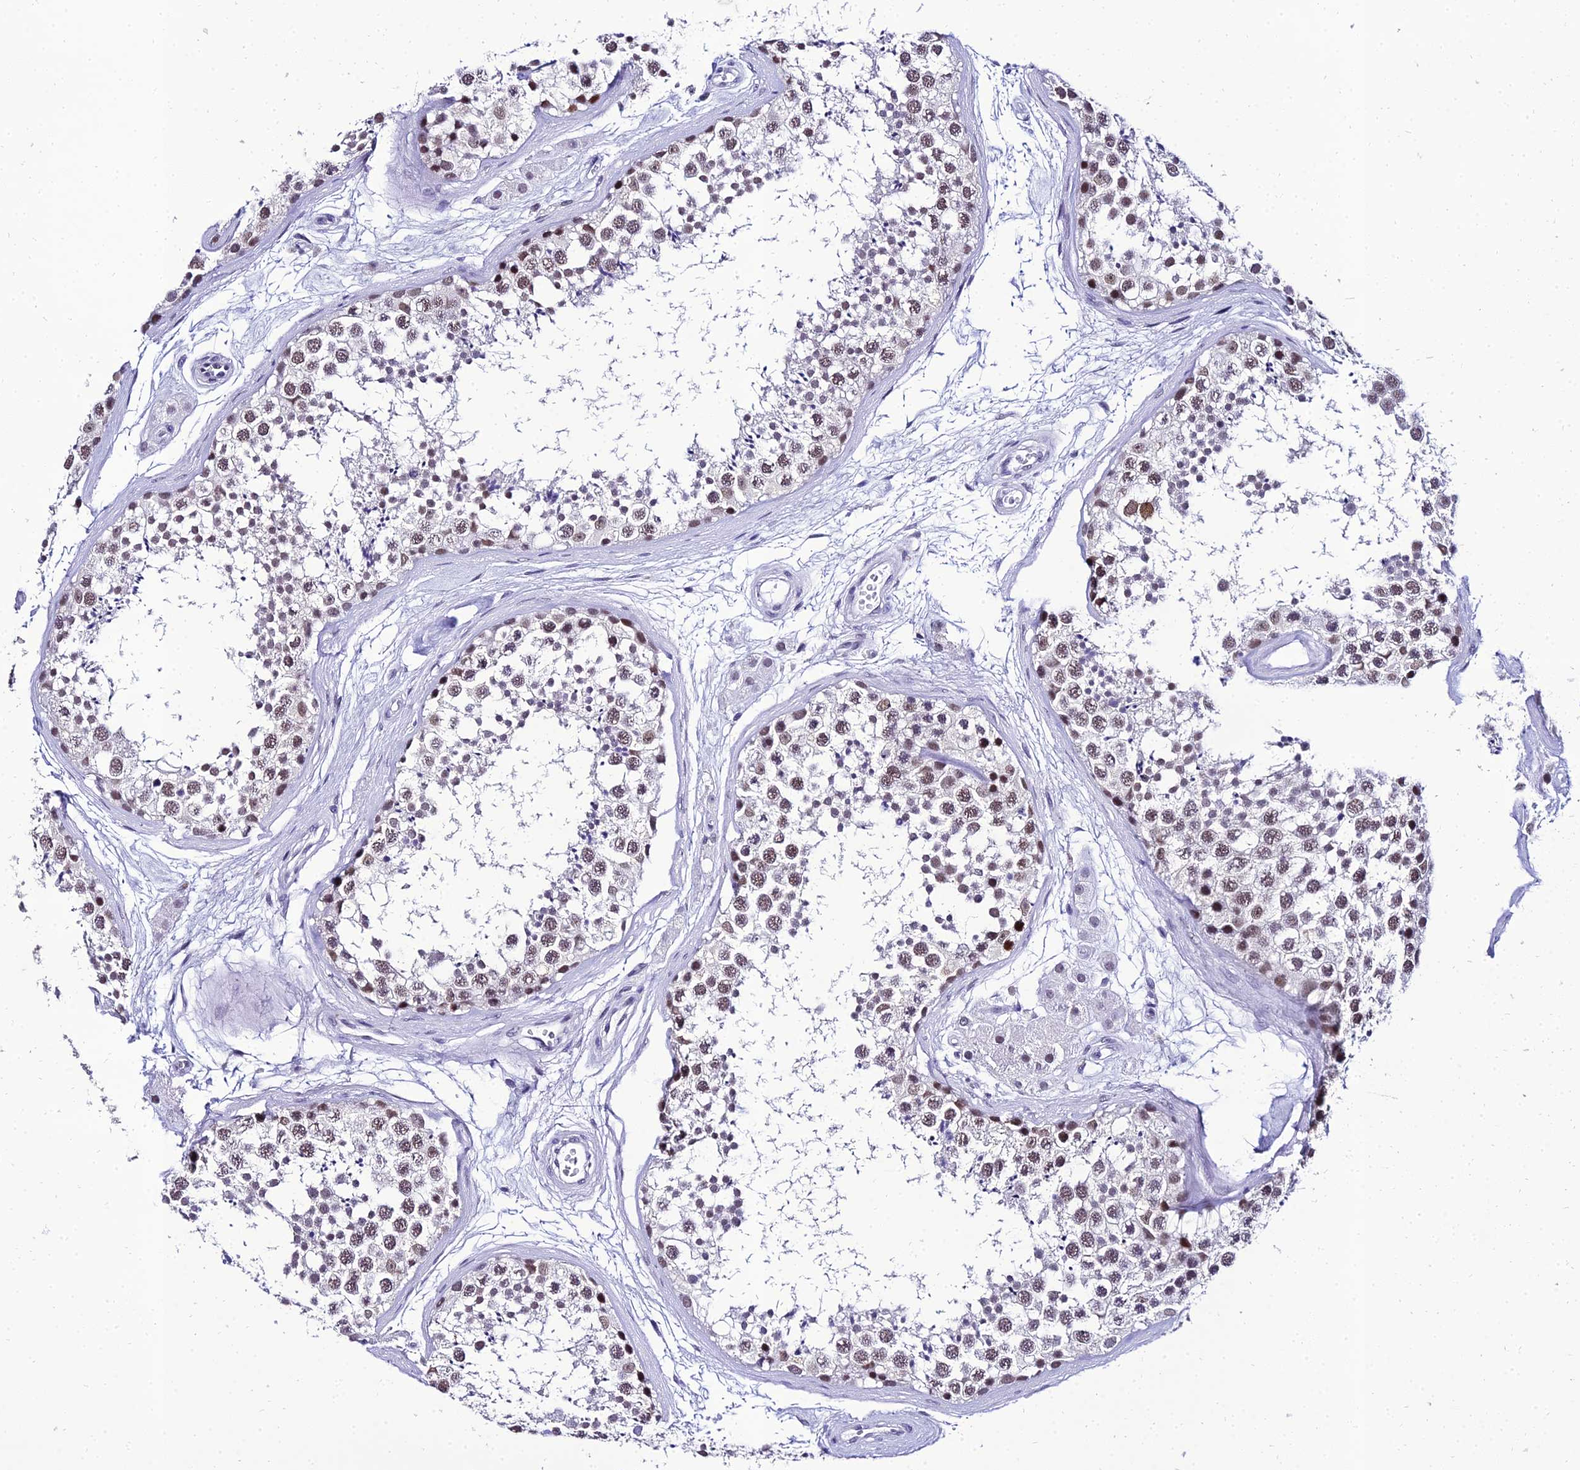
{"staining": {"intensity": "strong", "quantity": "25%-75%", "location": "nuclear"}, "tissue": "testis", "cell_type": "Cells in seminiferous ducts", "image_type": "normal", "snomed": [{"axis": "morphology", "description": "Normal tissue, NOS"}, {"axis": "topography", "description": "Testis"}], "caption": "Immunohistochemical staining of benign human testis demonstrates 25%-75% levels of strong nuclear protein positivity in approximately 25%-75% of cells in seminiferous ducts.", "gene": "PPP4R2", "patient": {"sex": "male", "age": 56}}